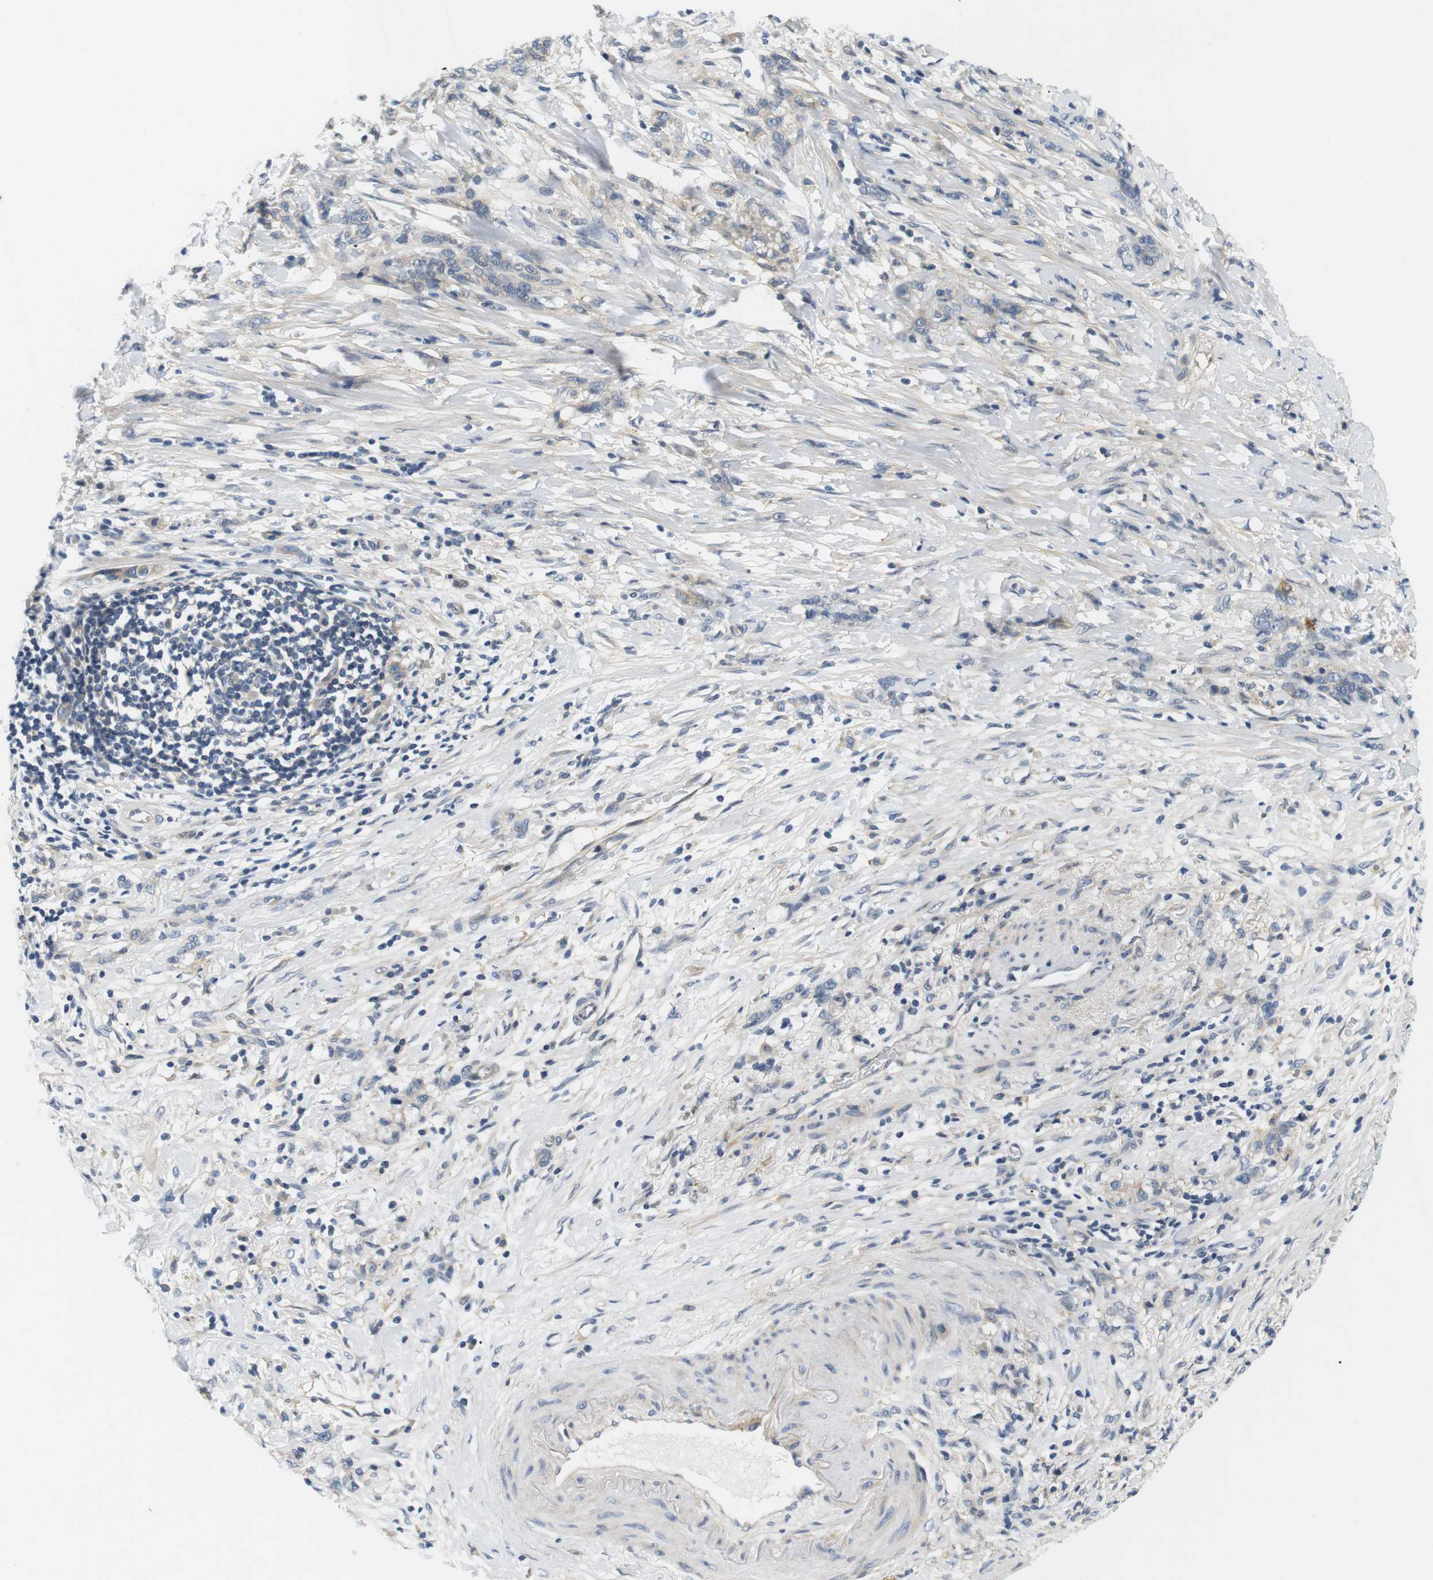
{"staining": {"intensity": "negative", "quantity": "none", "location": "none"}, "tissue": "stomach cancer", "cell_type": "Tumor cells", "image_type": "cancer", "snomed": [{"axis": "morphology", "description": "Adenocarcinoma, NOS"}, {"axis": "topography", "description": "Stomach, lower"}], "caption": "Tumor cells show no significant protein positivity in stomach cancer.", "gene": "SLC30A1", "patient": {"sex": "male", "age": 88}}